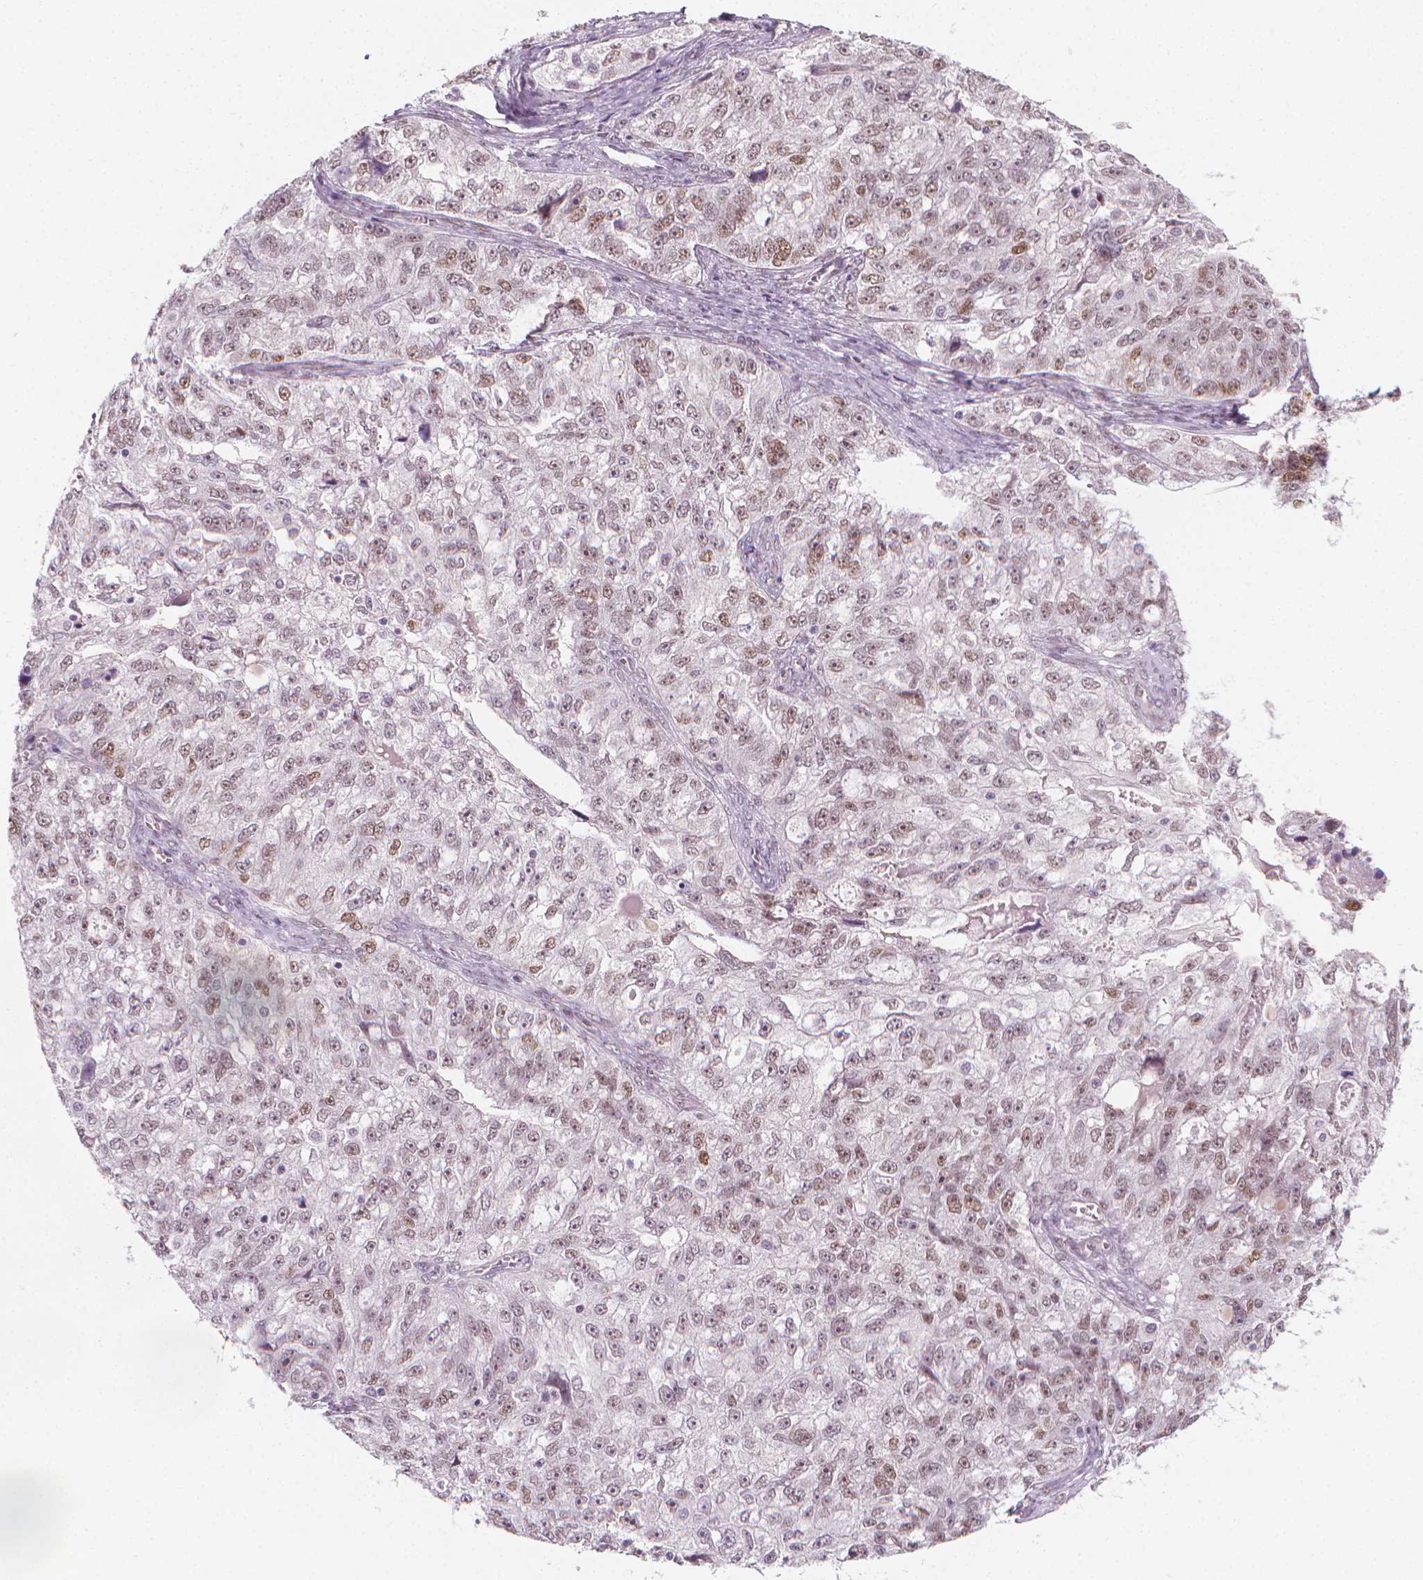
{"staining": {"intensity": "weak", "quantity": "25%-75%", "location": "nuclear"}, "tissue": "ovarian cancer", "cell_type": "Tumor cells", "image_type": "cancer", "snomed": [{"axis": "morphology", "description": "Cystadenocarcinoma, serous, NOS"}, {"axis": "topography", "description": "Ovary"}], "caption": "Immunohistochemistry (IHC) staining of ovarian cancer (serous cystadenocarcinoma), which shows low levels of weak nuclear expression in approximately 25%-75% of tumor cells indicating weak nuclear protein staining. The staining was performed using DAB (brown) for protein detection and nuclei were counterstained in hematoxylin (blue).", "gene": "CDKN1C", "patient": {"sex": "female", "age": 51}}